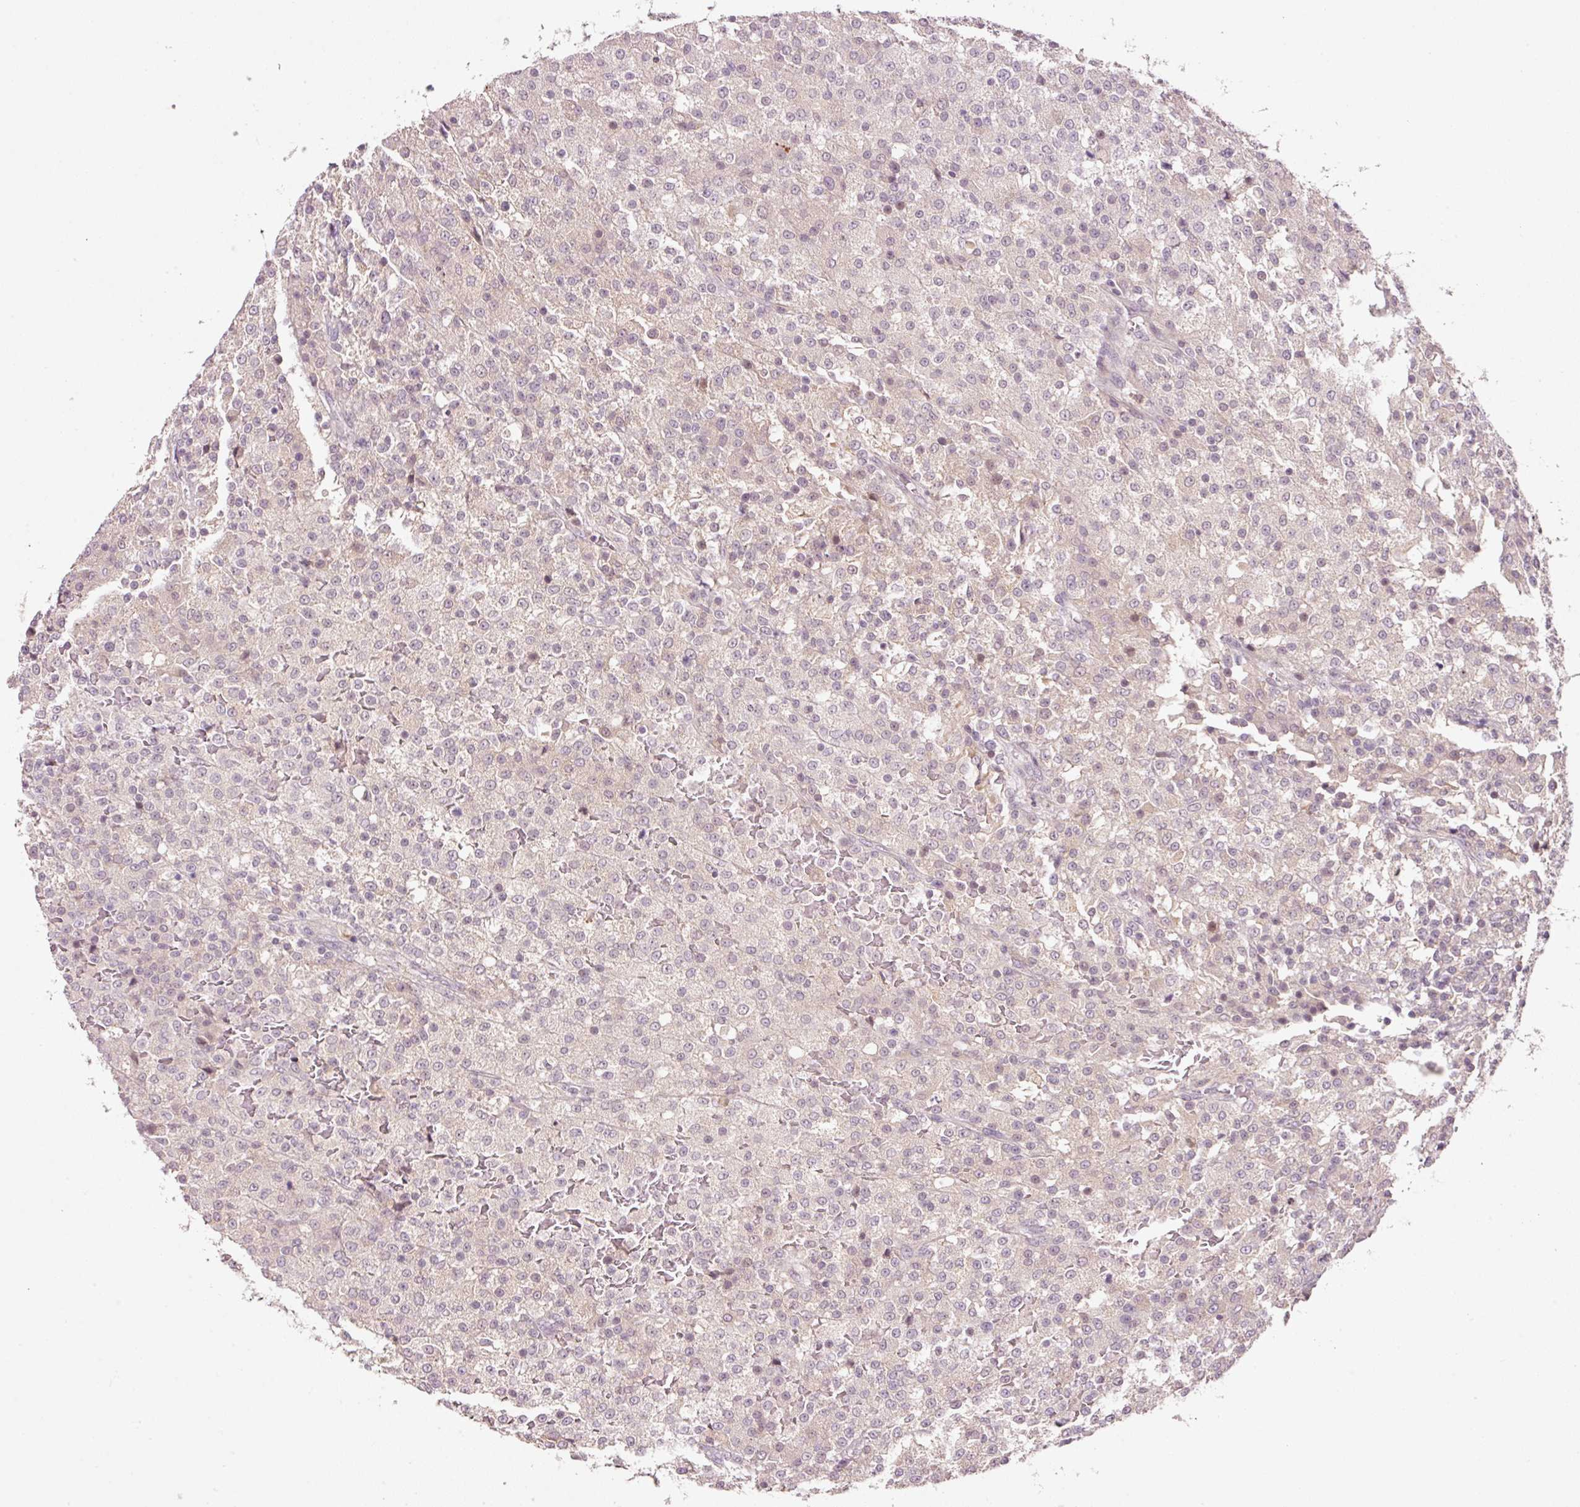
{"staining": {"intensity": "negative", "quantity": "none", "location": "none"}, "tissue": "testis cancer", "cell_type": "Tumor cells", "image_type": "cancer", "snomed": [{"axis": "morphology", "description": "Seminoma, NOS"}, {"axis": "topography", "description": "Testis"}], "caption": "Tumor cells are negative for protein expression in human testis cancer.", "gene": "TIRAP", "patient": {"sex": "male", "age": 59}}